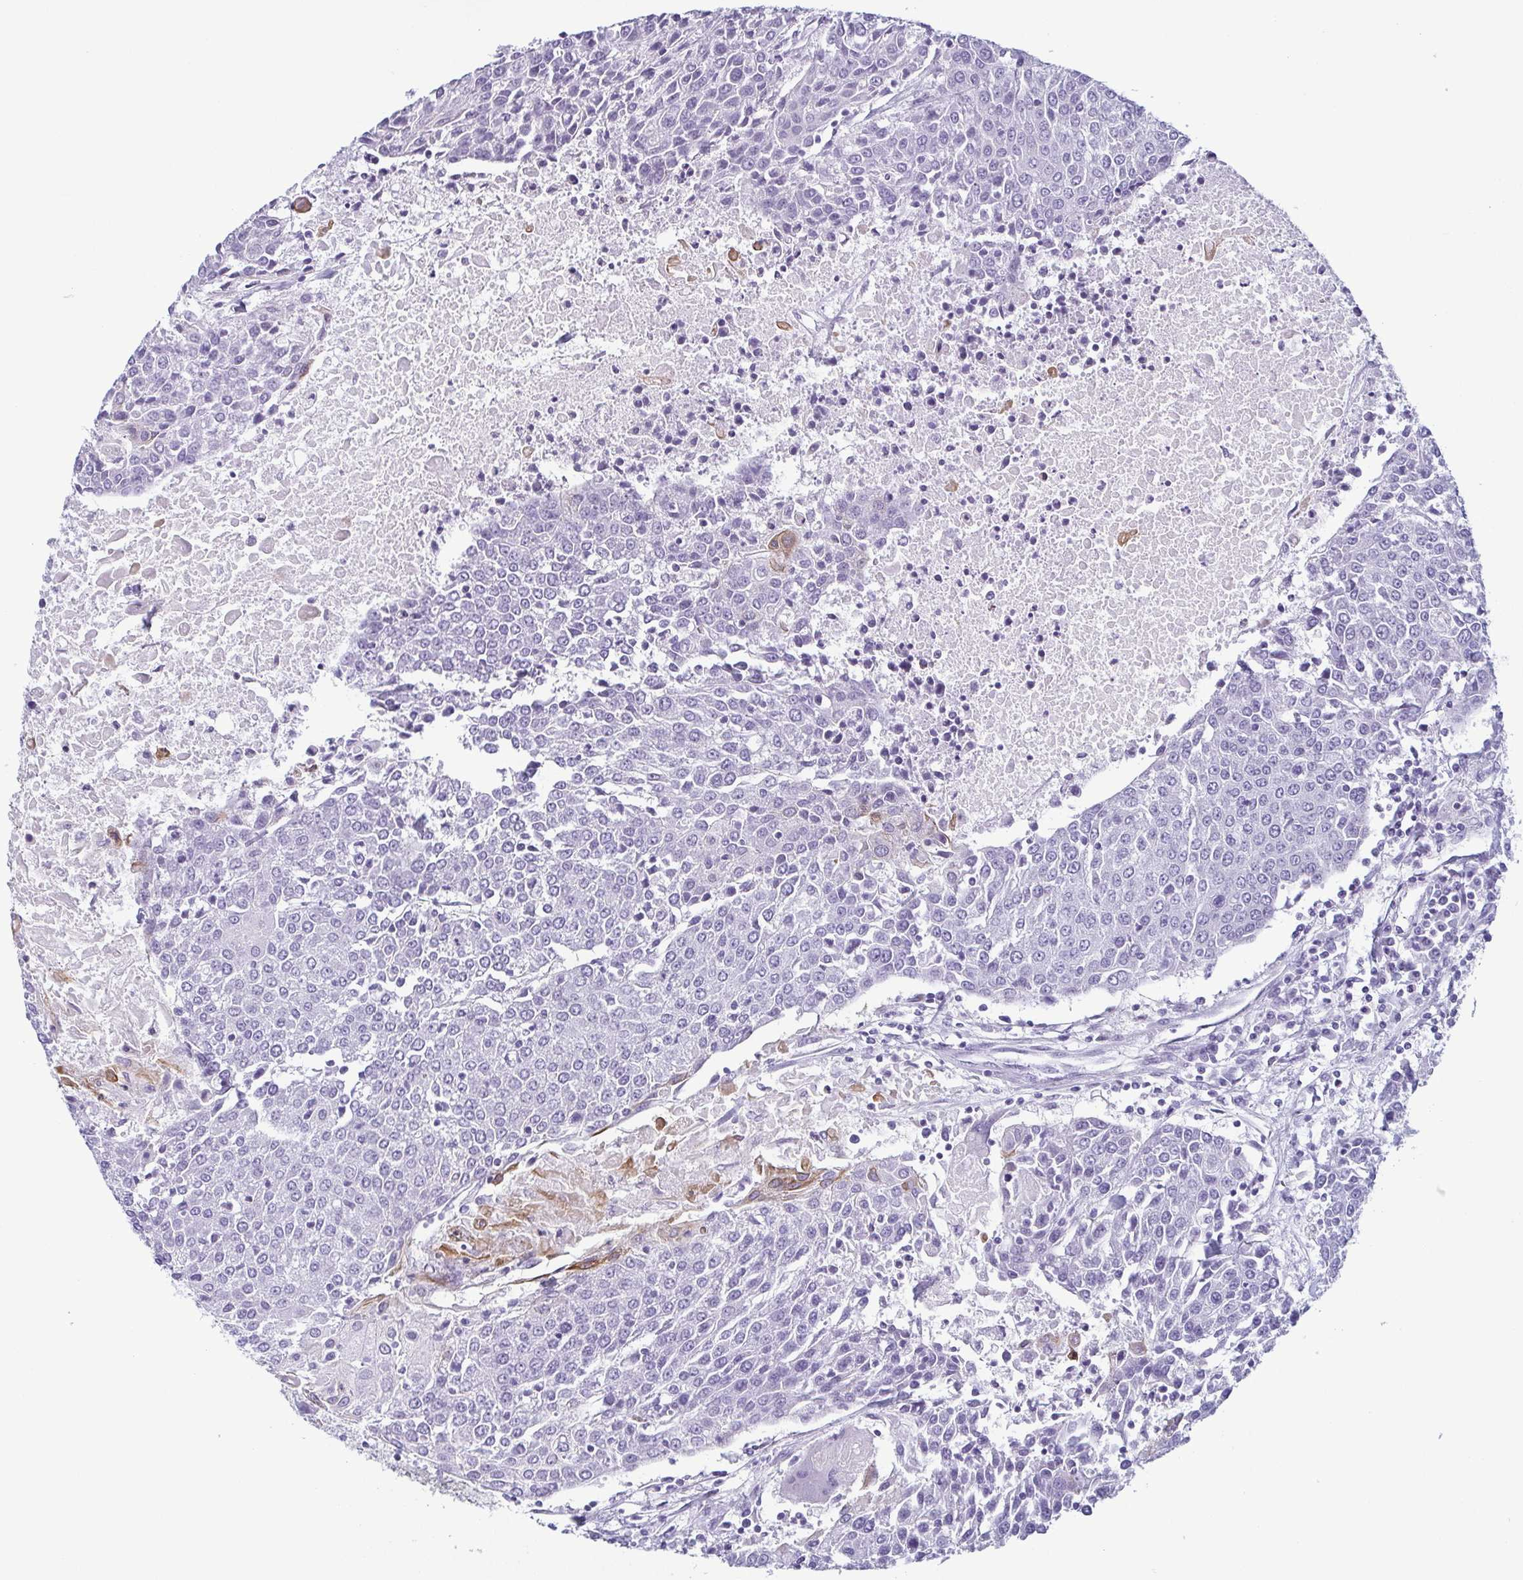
{"staining": {"intensity": "negative", "quantity": "none", "location": "none"}, "tissue": "urothelial cancer", "cell_type": "Tumor cells", "image_type": "cancer", "snomed": [{"axis": "morphology", "description": "Urothelial carcinoma, High grade"}, {"axis": "topography", "description": "Urinary bladder"}], "caption": "There is no significant positivity in tumor cells of high-grade urothelial carcinoma.", "gene": "KRT78", "patient": {"sex": "female", "age": 85}}